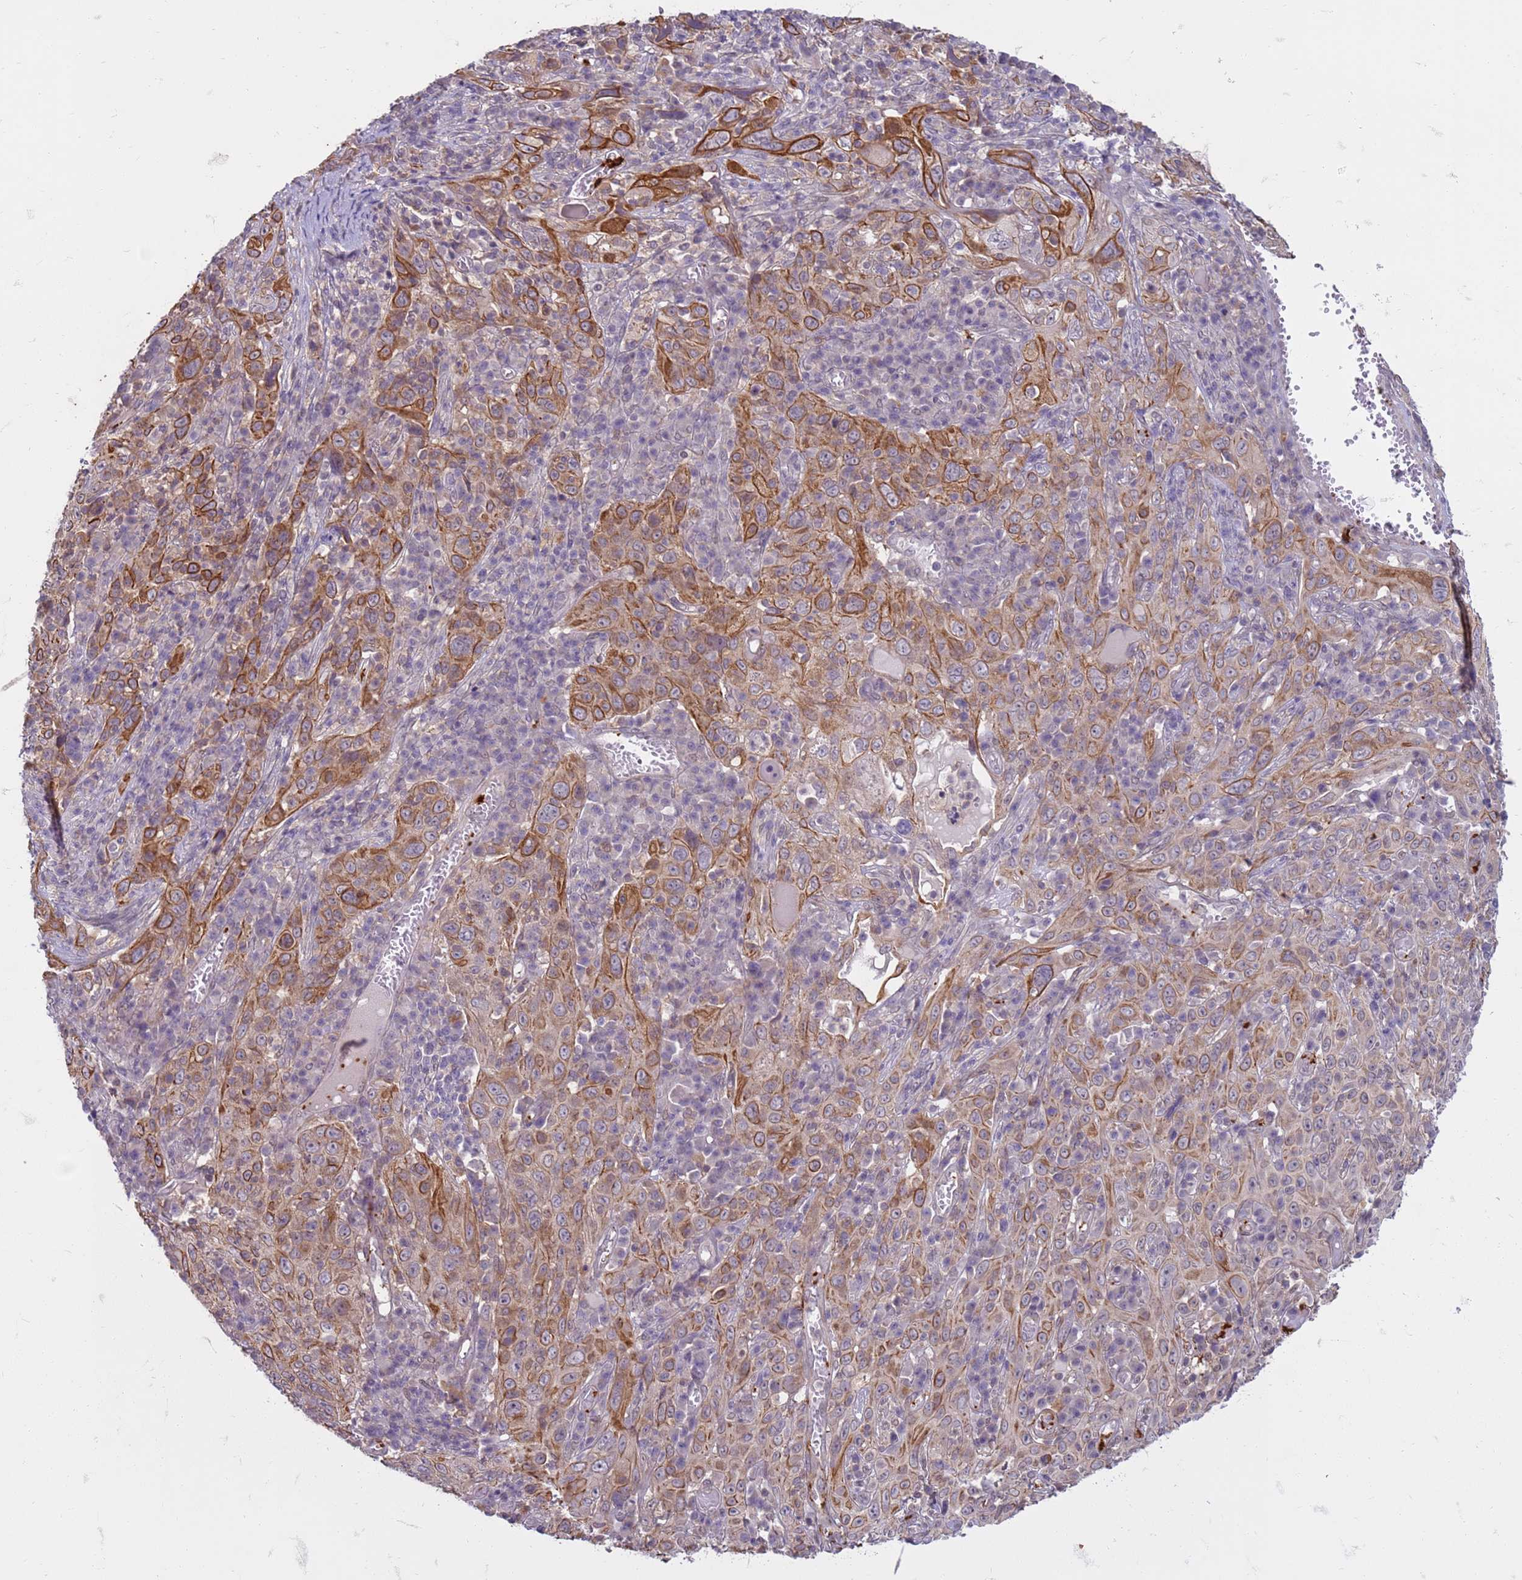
{"staining": {"intensity": "moderate", "quantity": "25%-75%", "location": "cytoplasmic/membranous"}, "tissue": "cervical cancer", "cell_type": "Tumor cells", "image_type": "cancer", "snomed": [{"axis": "morphology", "description": "Squamous cell carcinoma, NOS"}, {"axis": "topography", "description": "Cervix"}], "caption": "Cervical squamous cell carcinoma stained with DAB immunohistochemistry (IHC) reveals medium levels of moderate cytoplasmic/membranous expression in about 25%-75% of tumor cells.", "gene": "SLC15A3", "patient": {"sex": "female", "age": 46}}